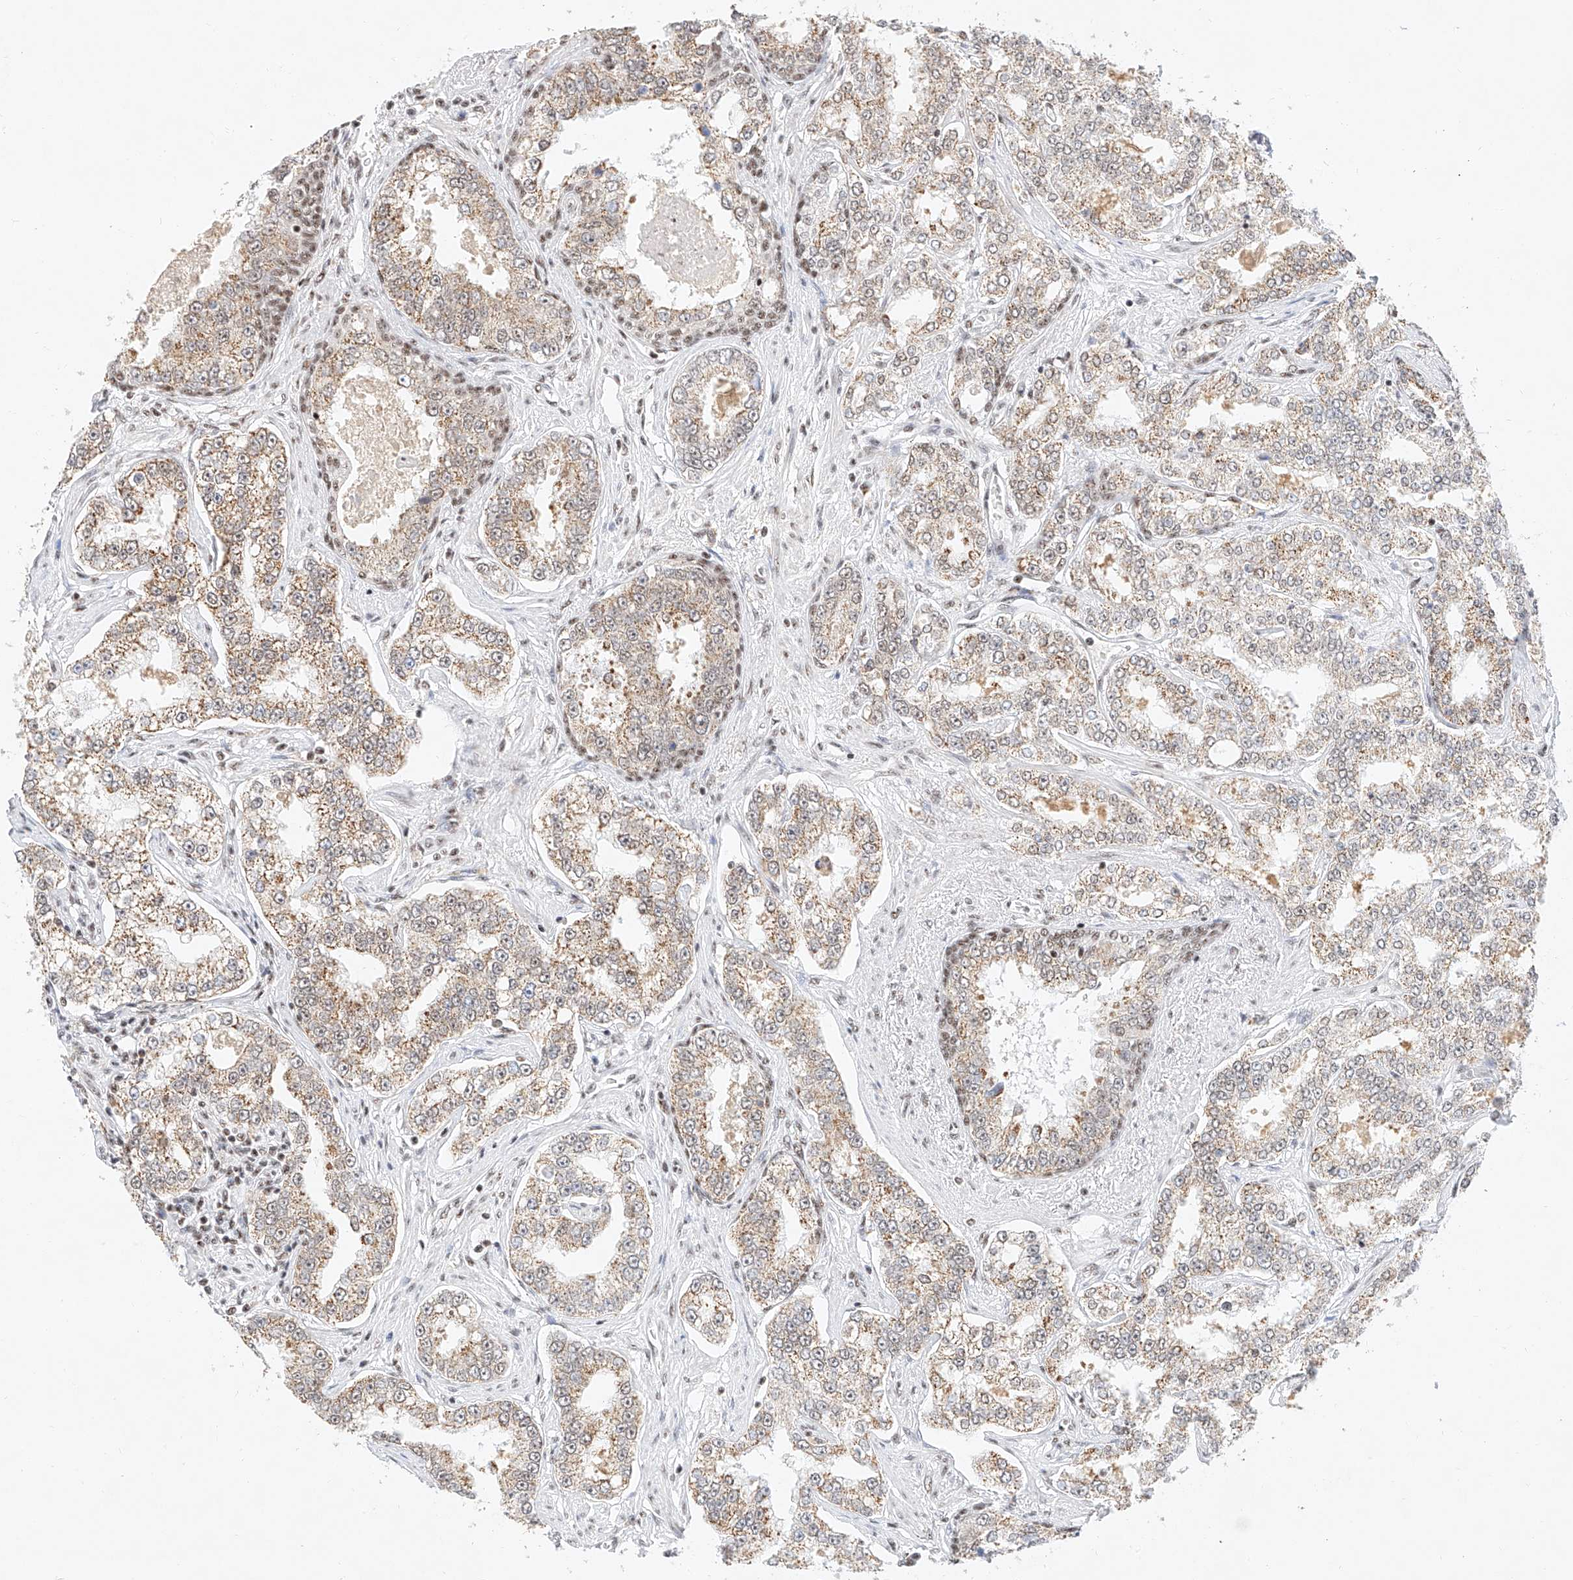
{"staining": {"intensity": "weak", "quantity": ">75%", "location": "cytoplasmic/membranous"}, "tissue": "prostate cancer", "cell_type": "Tumor cells", "image_type": "cancer", "snomed": [{"axis": "morphology", "description": "Normal tissue, NOS"}, {"axis": "morphology", "description": "Adenocarcinoma, High grade"}, {"axis": "topography", "description": "Prostate"}], "caption": "Immunohistochemistry photomicrograph of human prostate high-grade adenocarcinoma stained for a protein (brown), which reveals low levels of weak cytoplasmic/membranous expression in about >75% of tumor cells.", "gene": "NRF1", "patient": {"sex": "male", "age": 83}}